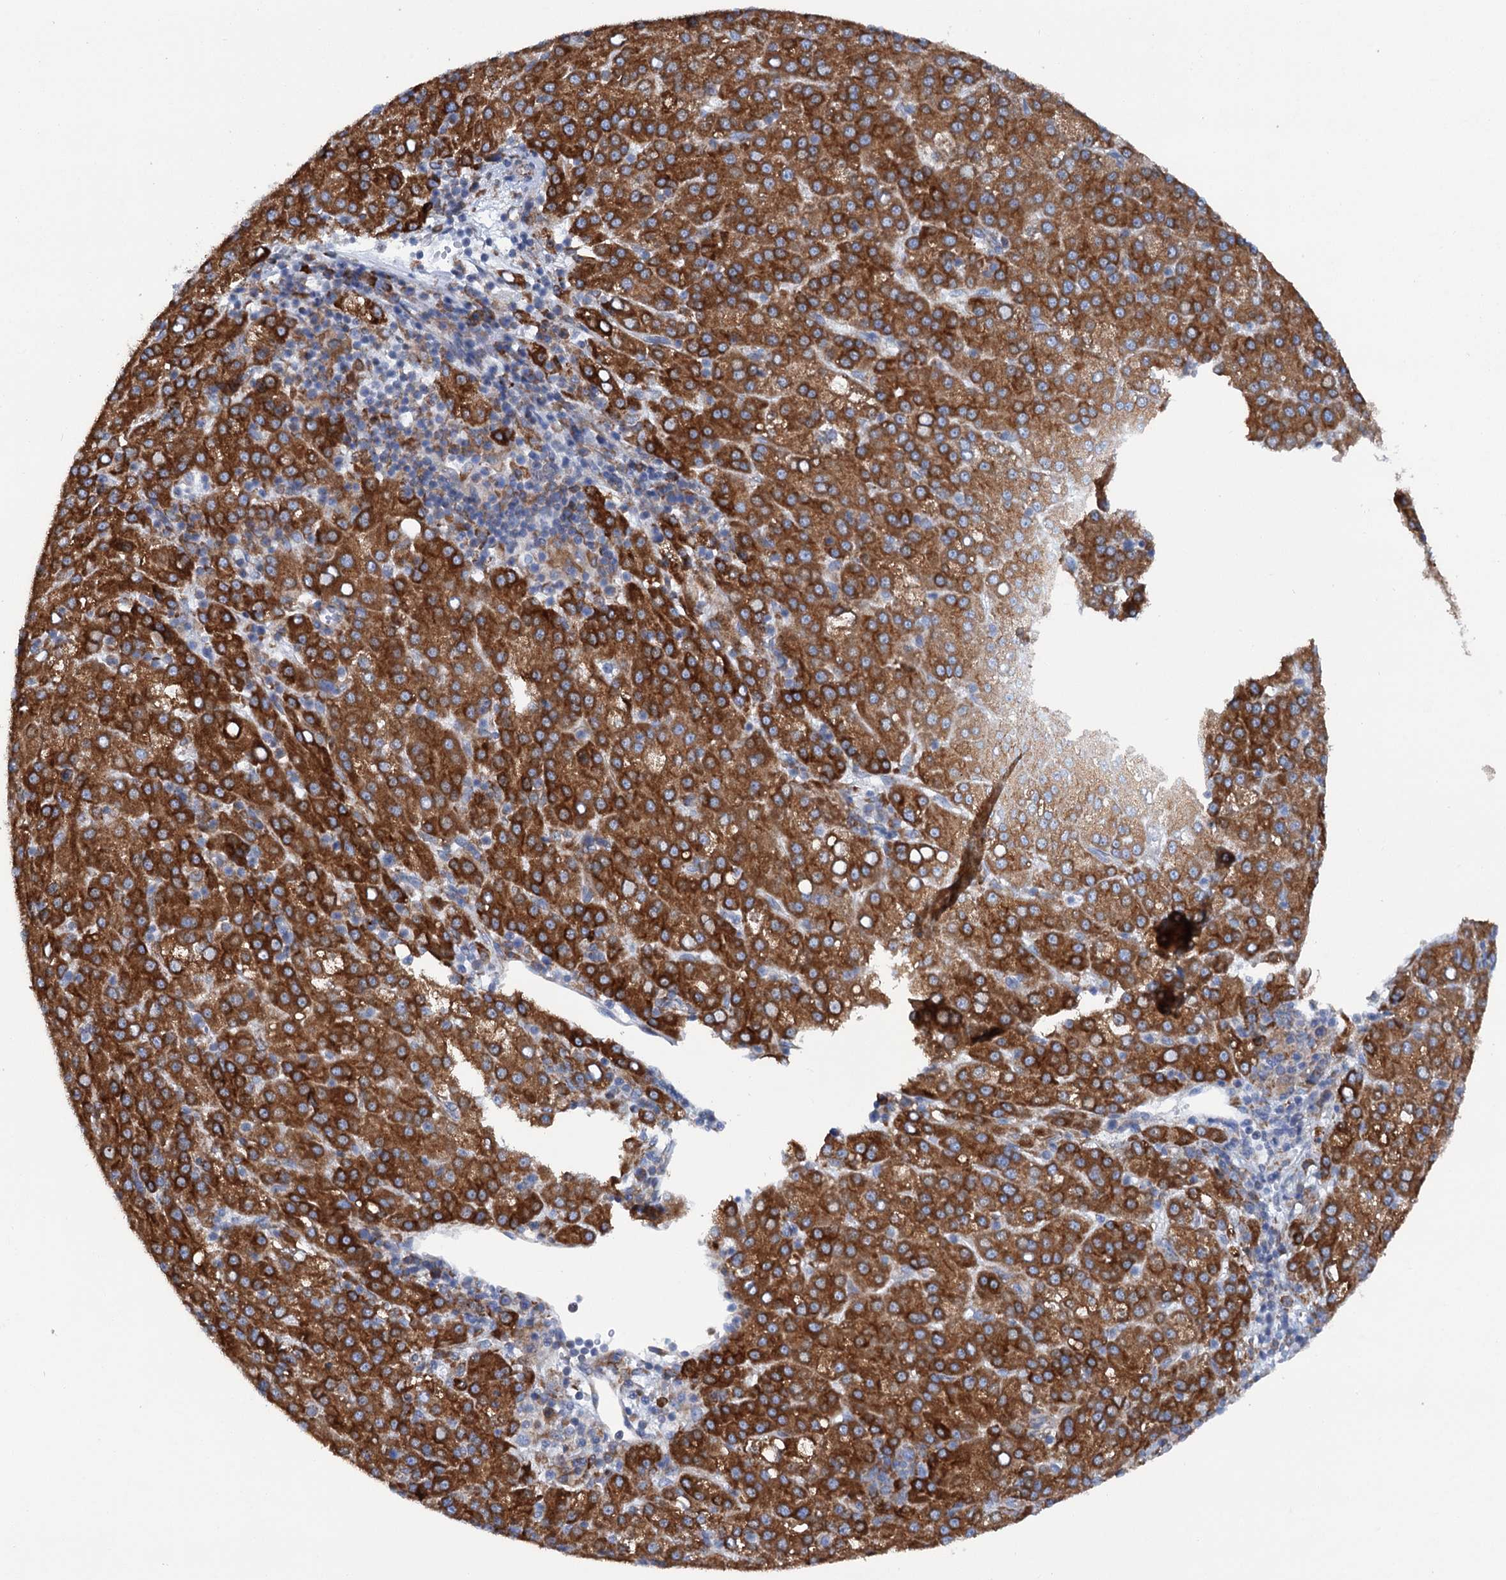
{"staining": {"intensity": "strong", "quantity": ">75%", "location": "cytoplasmic/membranous"}, "tissue": "liver cancer", "cell_type": "Tumor cells", "image_type": "cancer", "snomed": [{"axis": "morphology", "description": "Carcinoma, Hepatocellular, NOS"}, {"axis": "topography", "description": "Liver"}], "caption": "Liver cancer (hepatocellular carcinoma) stained with a brown dye reveals strong cytoplasmic/membranous positive positivity in approximately >75% of tumor cells.", "gene": "SHE", "patient": {"sex": "female", "age": 58}}